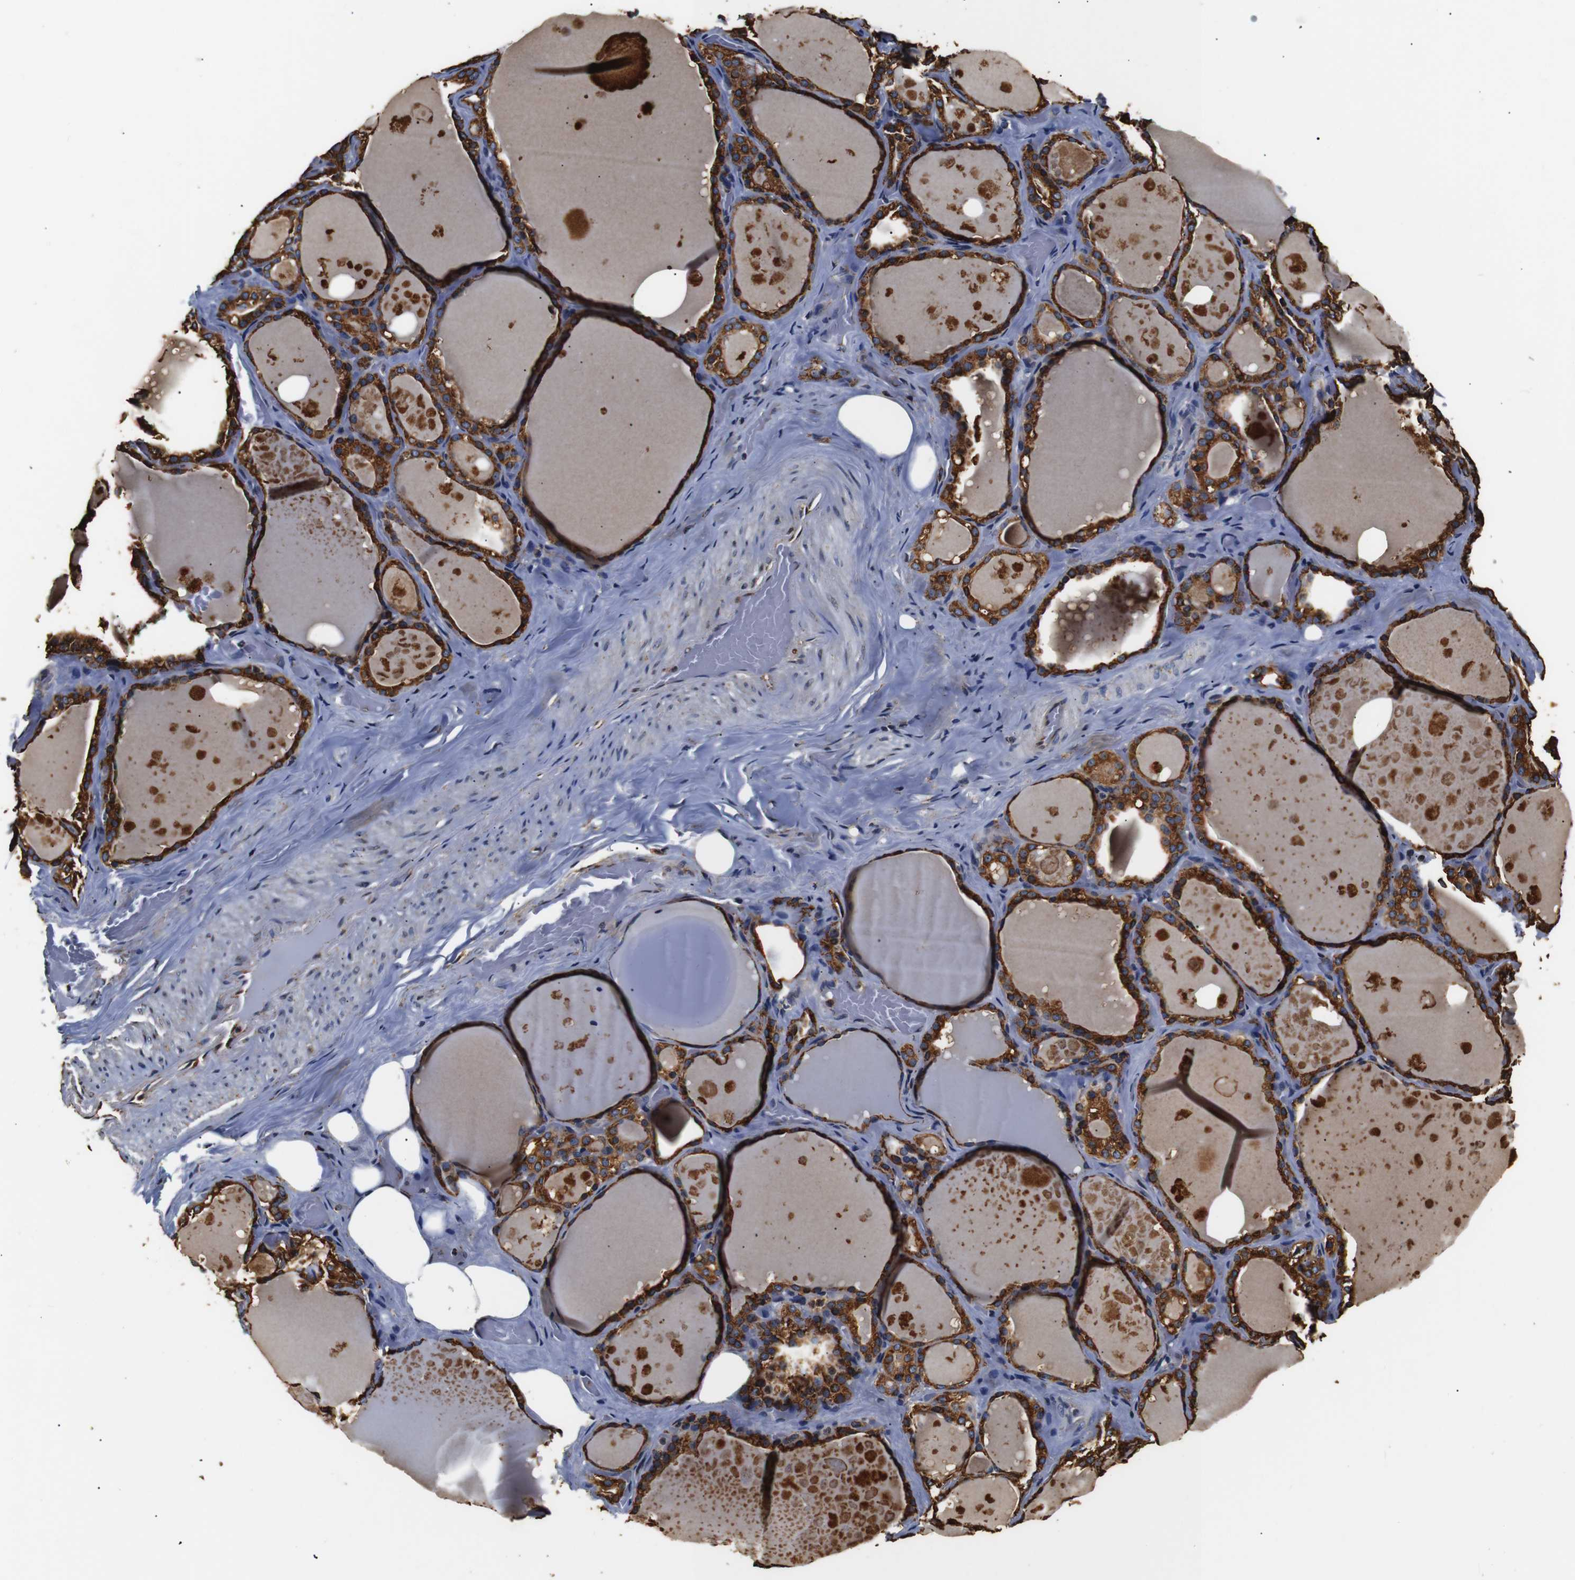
{"staining": {"intensity": "strong", "quantity": ">75%", "location": "cytoplasmic/membranous"}, "tissue": "thyroid gland", "cell_type": "Glandular cells", "image_type": "normal", "snomed": [{"axis": "morphology", "description": "Normal tissue, NOS"}, {"axis": "topography", "description": "Thyroid gland"}], "caption": "Brown immunohistochemical staining in benign thyroid gland reveals strong cytoplasmic/membranous expression in about >75% of glandular cells. The staining was performed using DAB (3,3'-diaminobenzidine), with brown indicating positive protein expression. Nuclei are stained blue with hematoxylin.", "gene": "HHIP", "patient": {"sex": "male", "age": 61}}